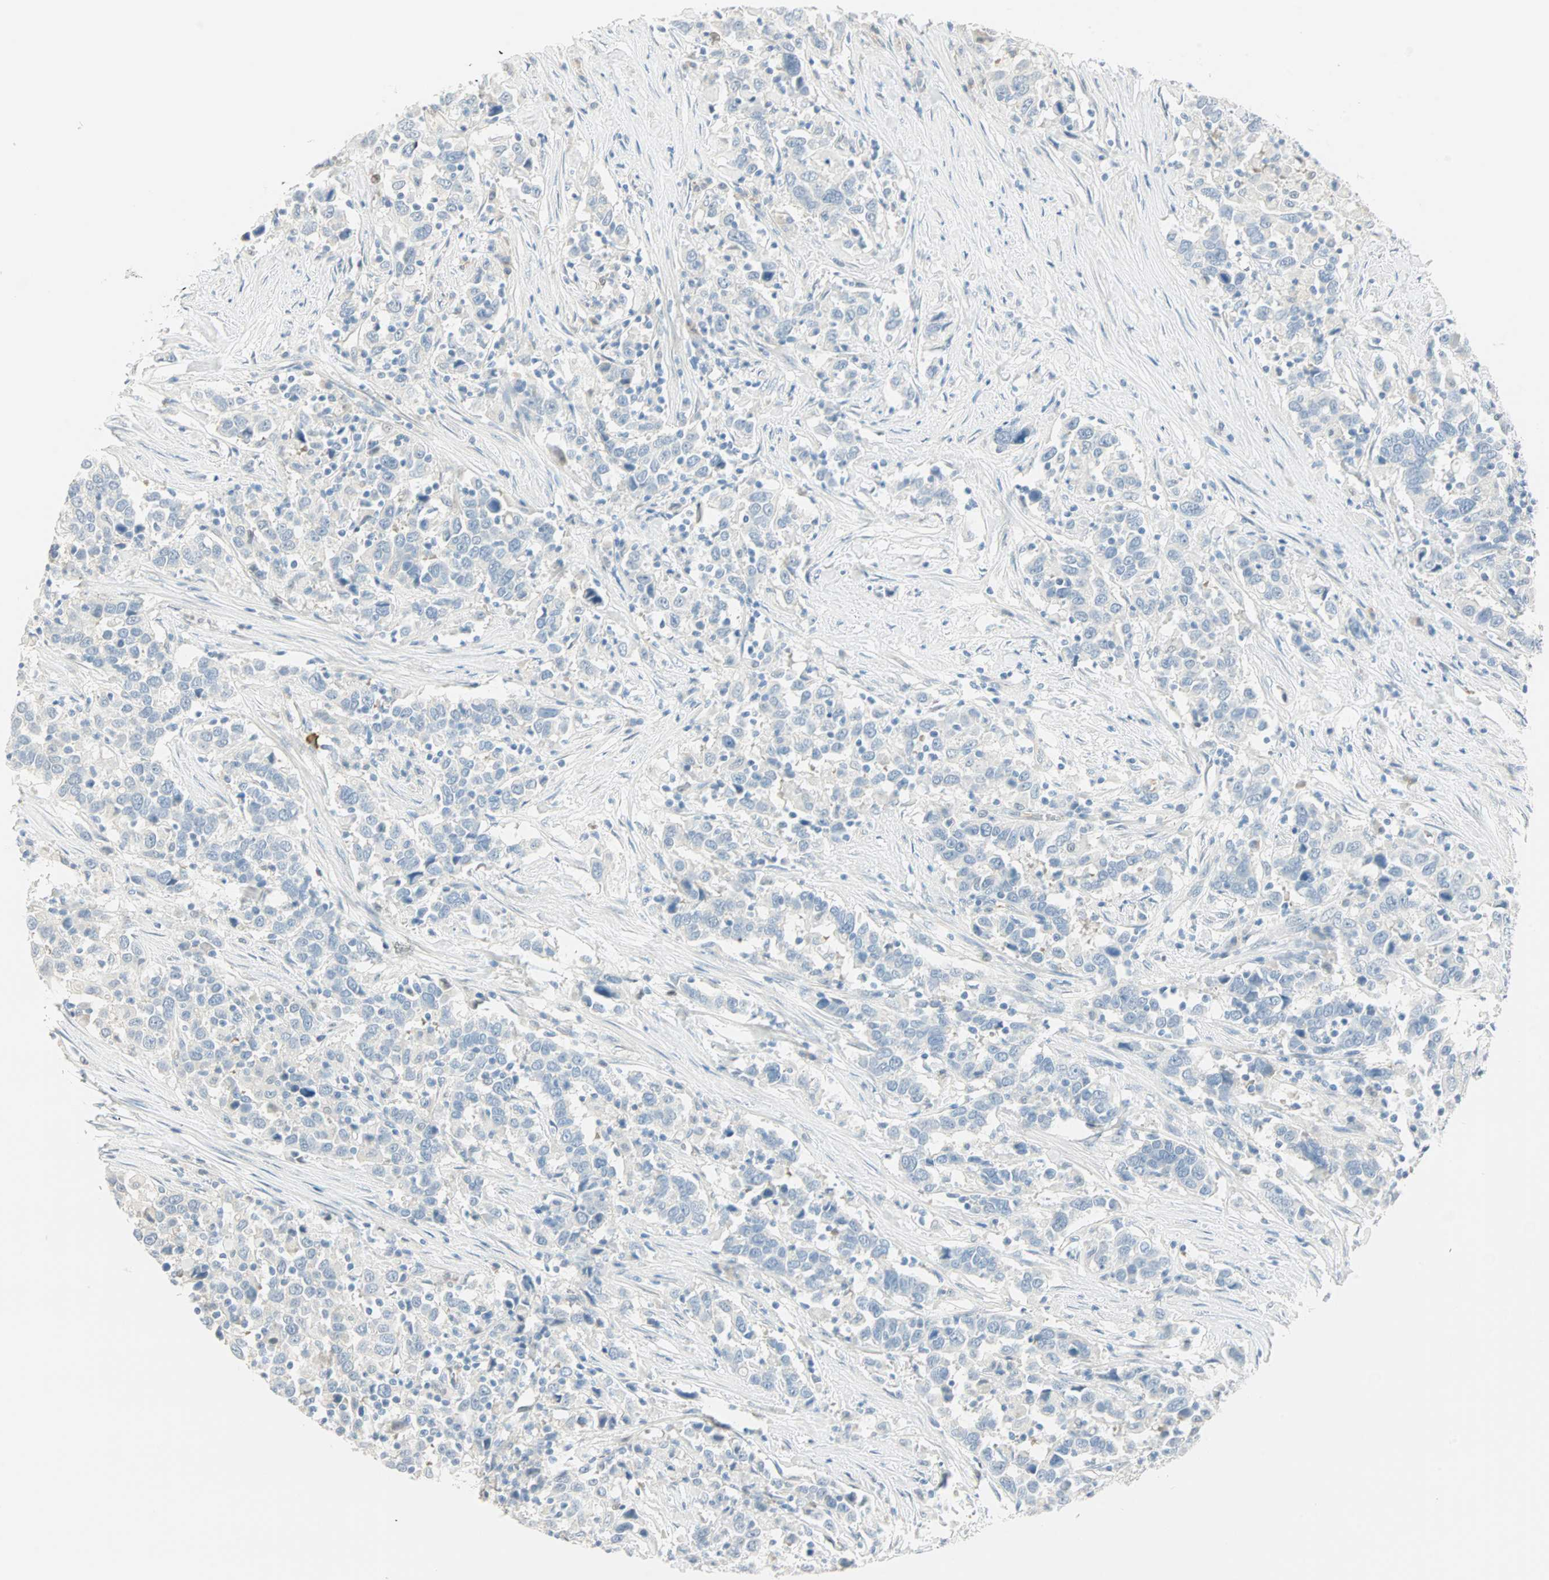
{"staining": {"intensity": "negative", "quantity": "none", "location": "none"}, "tissue": "urothelial cancer", "cell_type": "Tumor cells", "image_type": "cancer", "snomed": [{"axis": "morphology", "description": "Urothelial carcinoma, High grade"}, {"axis": "topography", "description": "Urinary bladder"}], "caption": "Urothelial cancer was stained to show a protein in brown. There is no significant expression in tumor cells.", "gene": "MLLT10", "patient": {"sex": "male", "age": 61}}